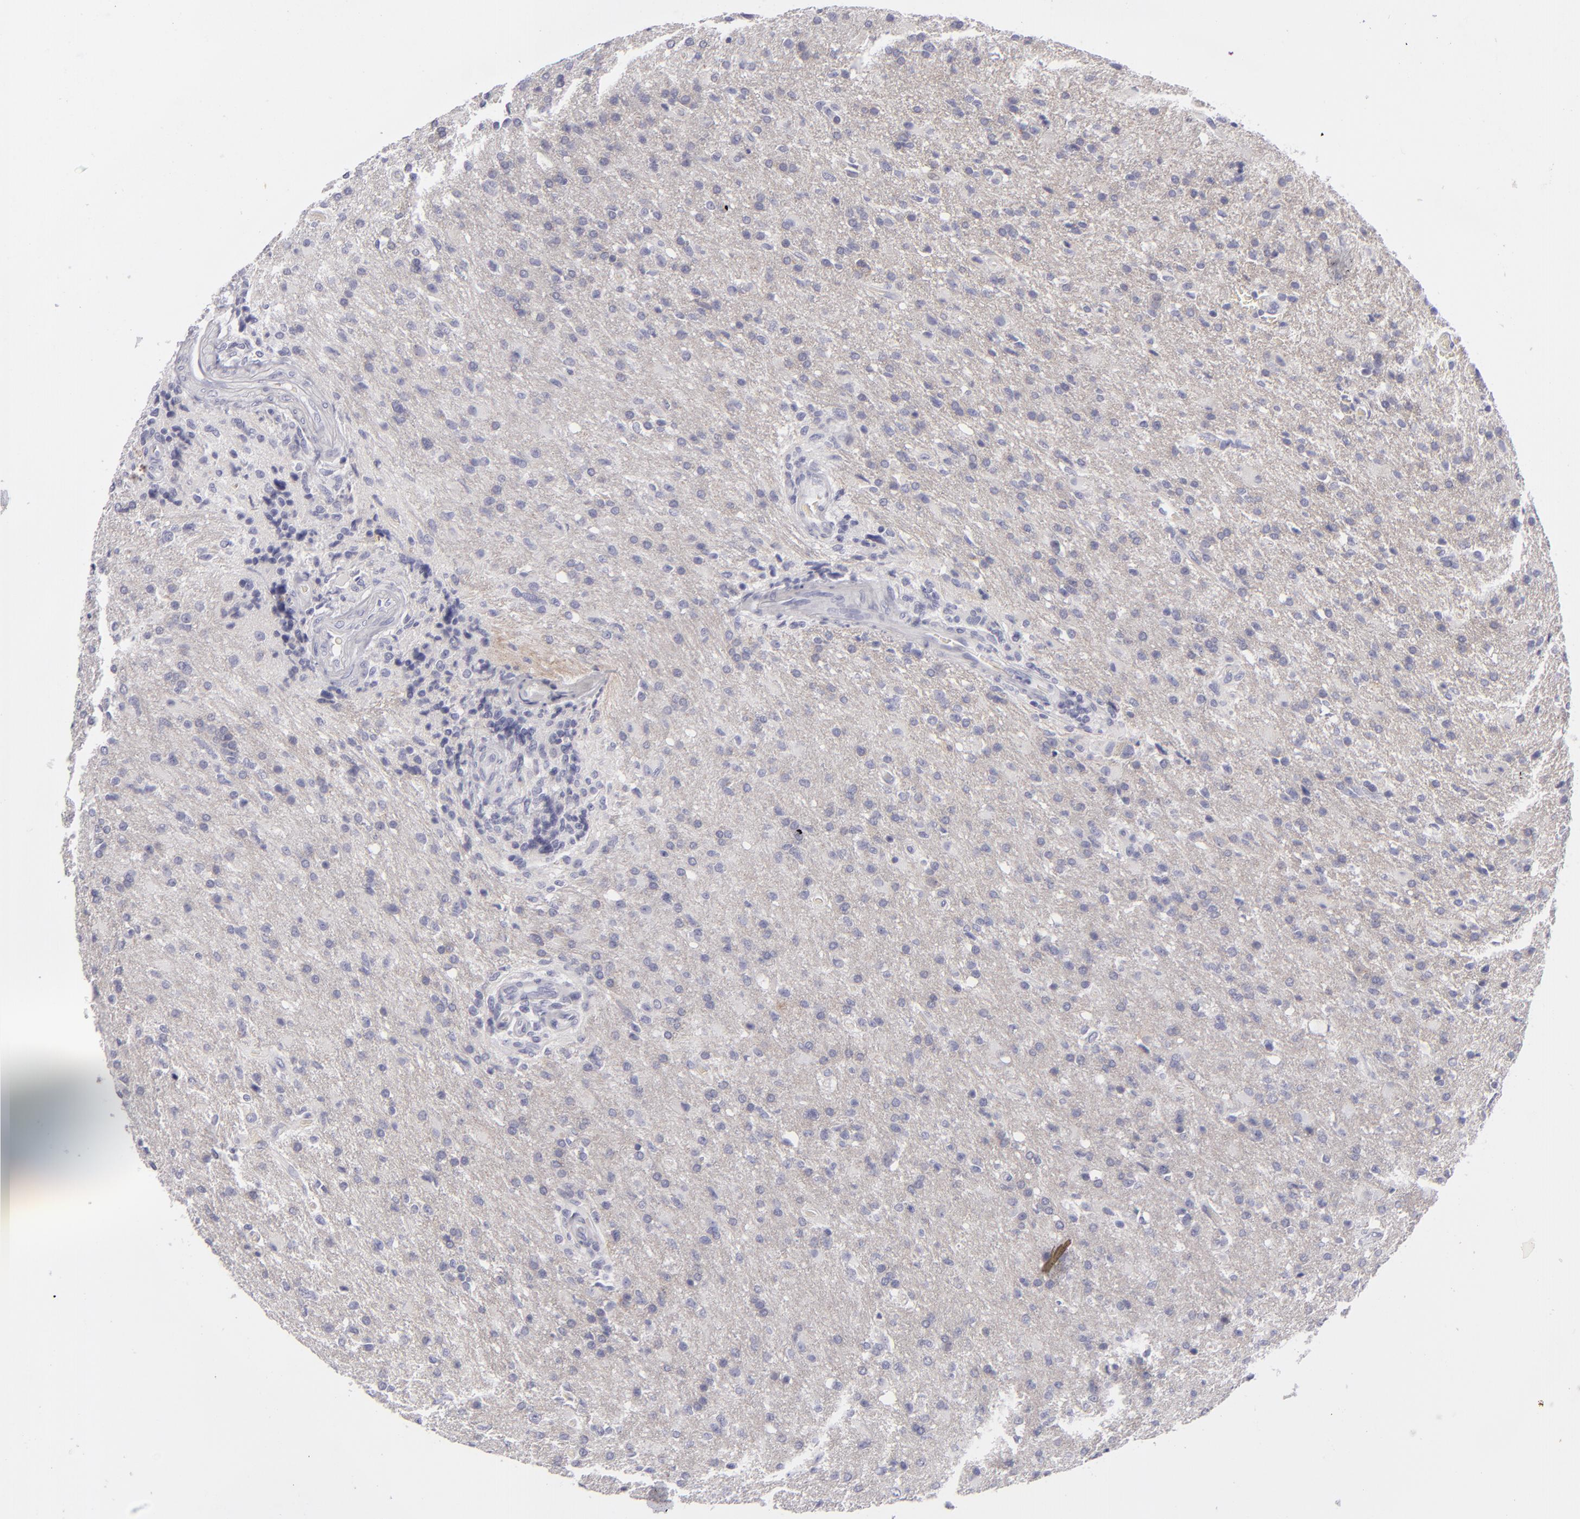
{"staining": {"intensity": "negative", "quantity": "none", "location": "none"}, "tissue": "glioma", "cell_type": "Tumor cells", "image_type": "cancer", "snomed": [{"axis": "morphology", "description": "Glioma, malignant, High grade"}, {"axis": "topography", "description": "Brain"}], "caption": "The micrograph reveals no significant expression in tumor cells of glioma.", "gene": "DLG4", "patient": {"sex": "male", "age": 68}}